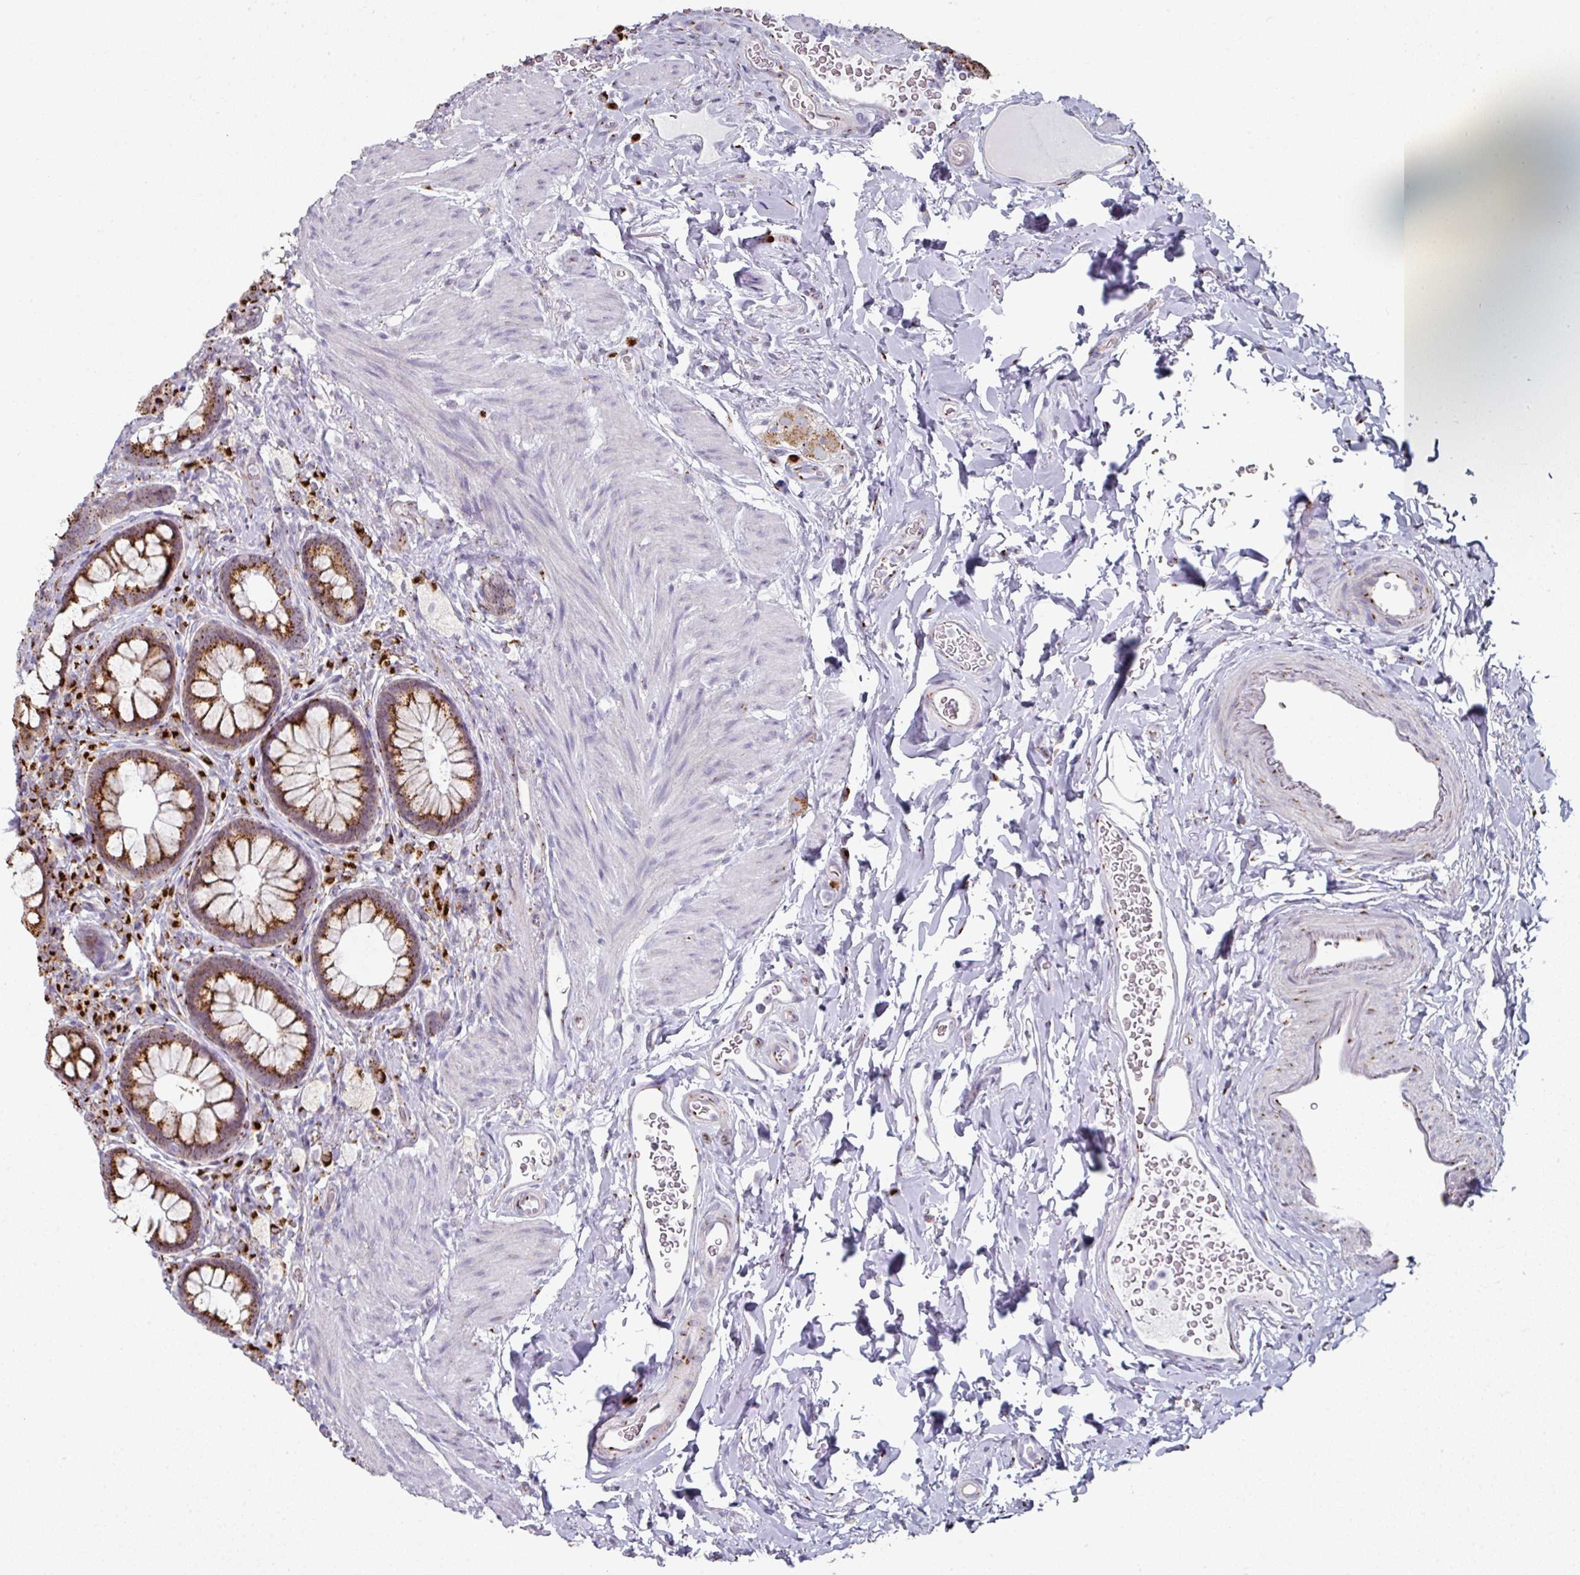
{"staining": {"intensity": "strong", "quantity": ">75%", "location": "cytoplasmic/membranous"}, "tissue": "rectum", "cell_type": "Glandular cells", "image_type": "normal", "snomed": [{"axis": "morphology", "description": "Normal tissue, NOS"}, {"axis": "topography", "description": "Rectum"}, {"axis": "topography", "description": "Peripheral nerve tissue"}], "caption": "Strong cytoplasmic/membranous protein staining is seen in approximately >75% of glandular cells in rectum.", "gene": "CCDC85B", "patient": {"sex": "female", "age": 69}}